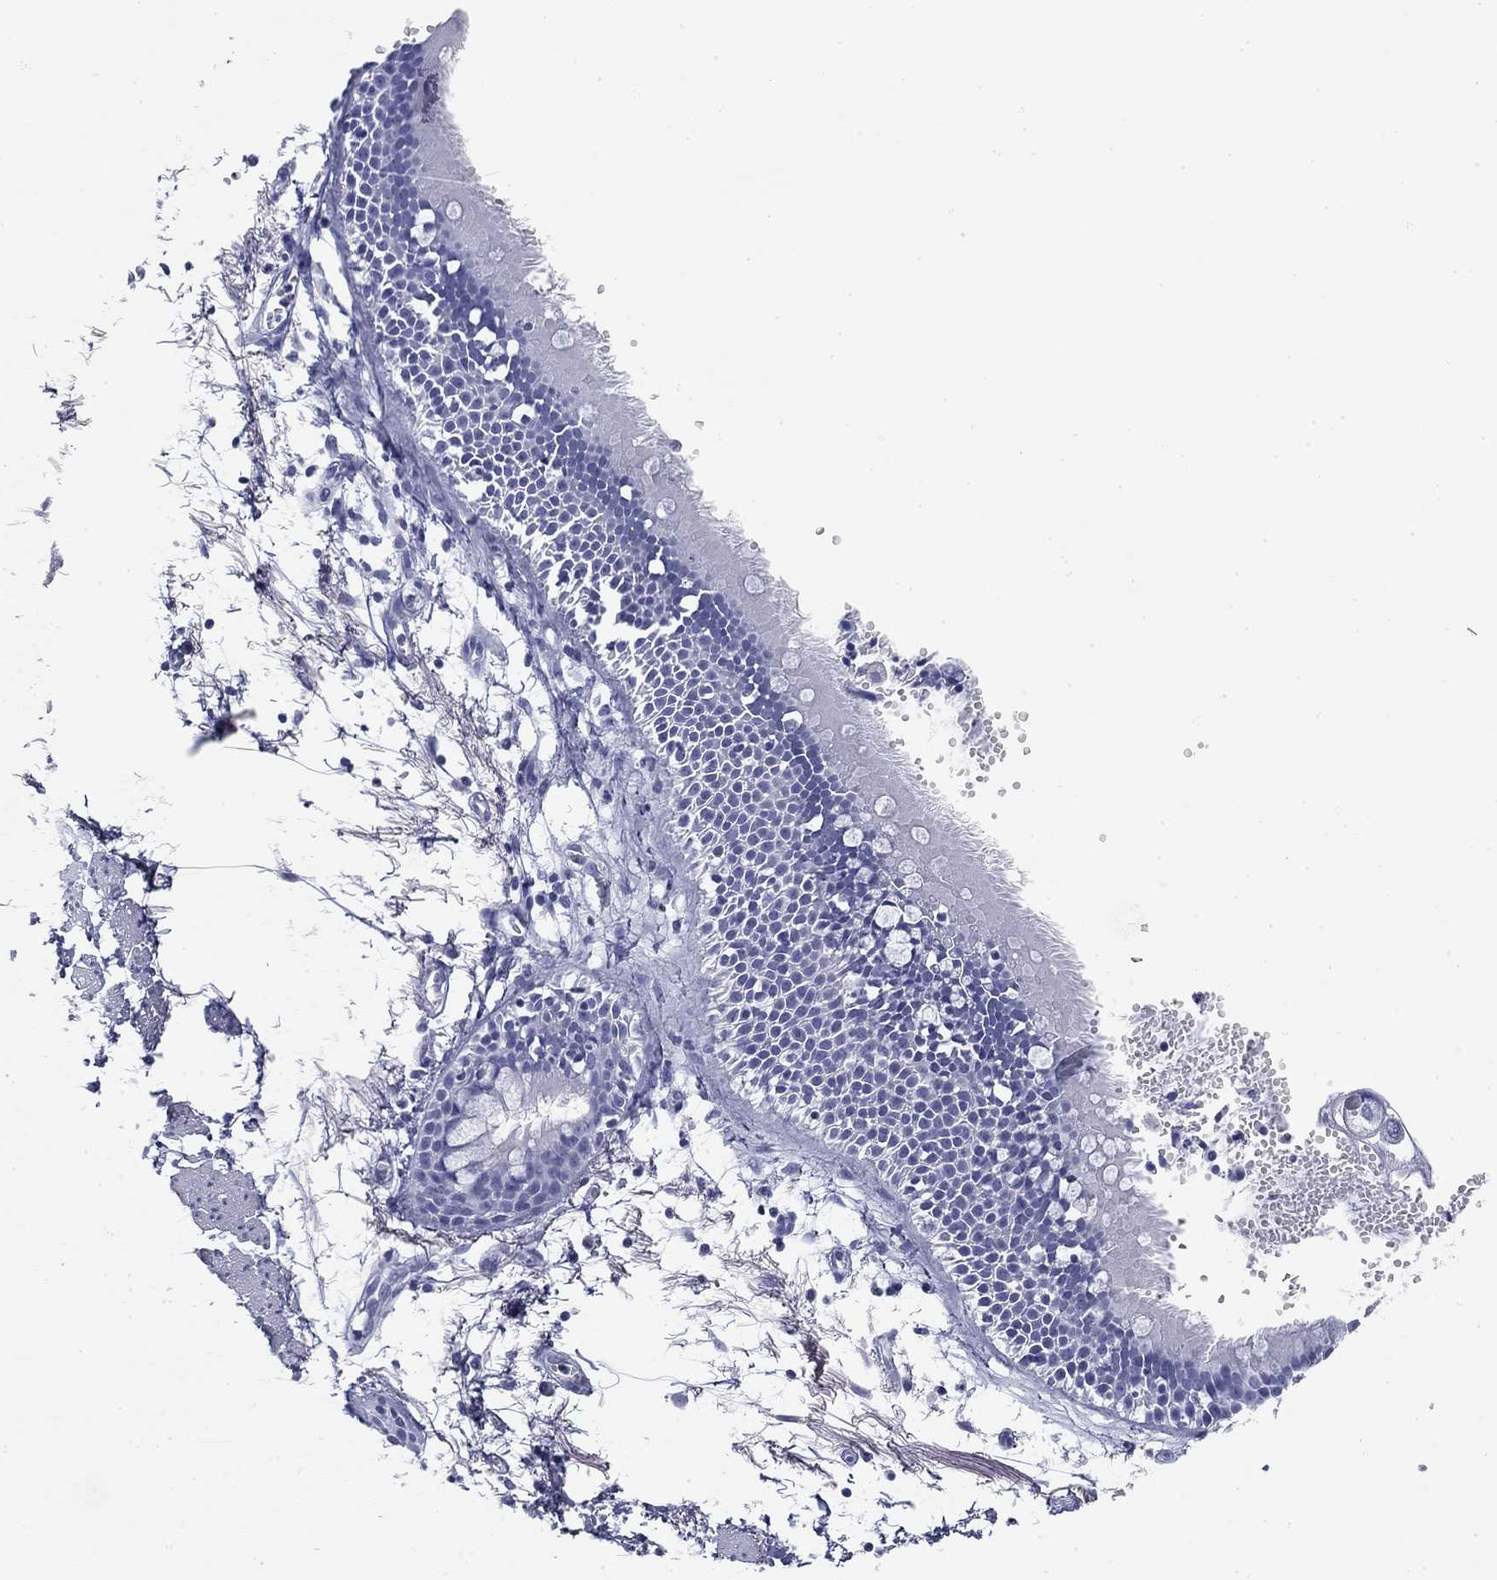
{"staining": {"intensity": "negative", "quantity": "none", "location": "none"}, "tissue": "adipose tissue", "cell_type": "Adipocytes", "image_type": "normal", "snomed": [{"axis": "morphology", "description": "Normal tissue, NOS"}, {"axis": "morphology", "description": "Squamous cell carcinoma, NOS"}, {"axis": "topography", "description": "Cartilage tissue"}, {"axis": "topography", "description": "Lung"}], "caption": "Immunohistochemistry of benign adipose tissue reveals no staining in adipocytes. (DAB IHC with hematoxylin counter stain).", "gene": "CD79B", "patient": {"sex": "male", "age": 66}}